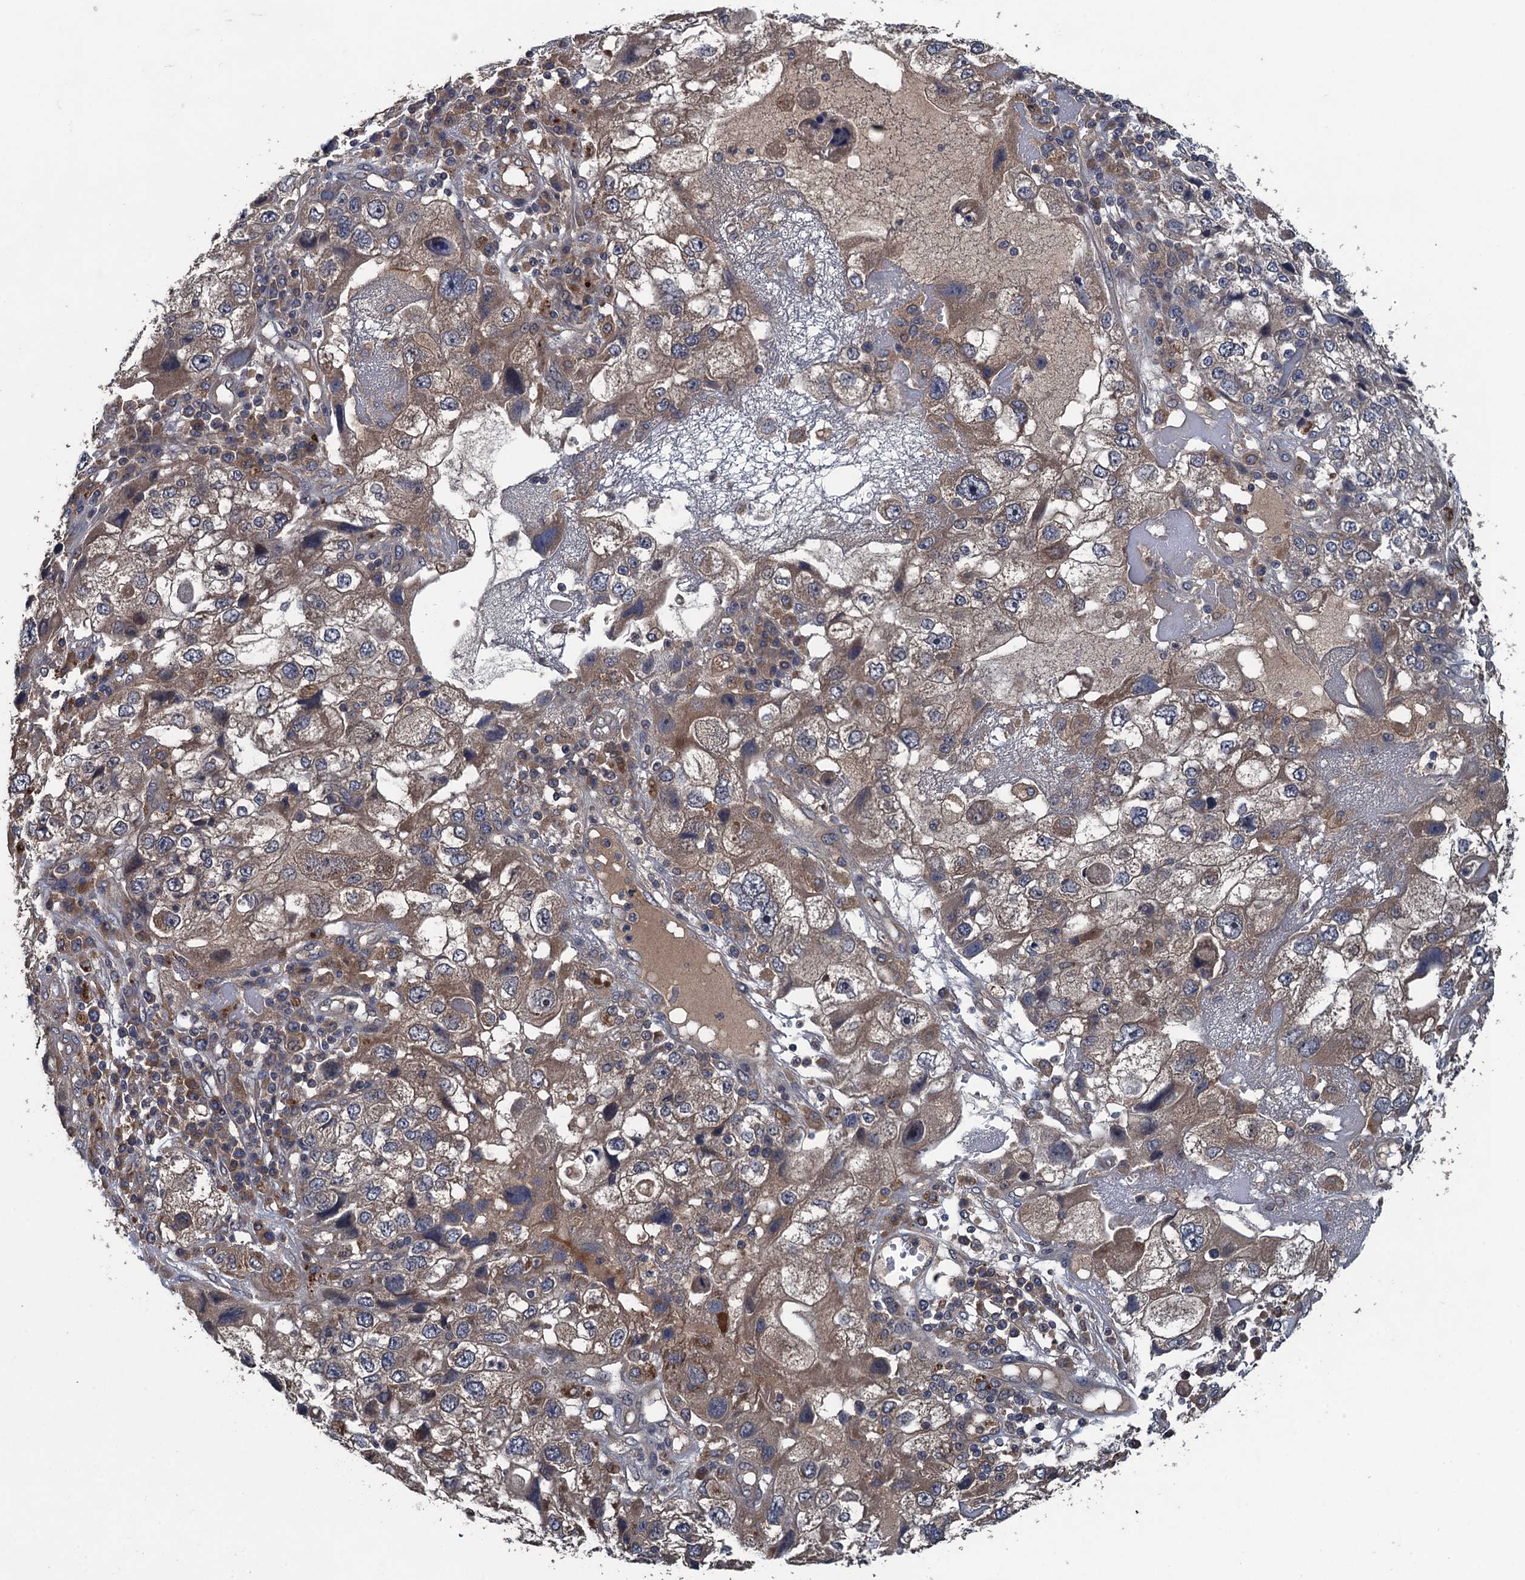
{"staining": {"intensity": "moderate", "quantity": "<25%", "location": "cytoplasmic/membranous"}, "tissue": "endometrial cancer", "cell_type": "Tumor cells", "image_type": "cancer", "snomed": [{"axis": "morphology", "description": "Adenocarcinoma, NOS"}, {"axis": "topography", "description": "Endometrium"}], "caption": "Immunohistochemical staining of adenocarcinoma (endometrial) displays low levels of moderate cytoplasmic/membranous protein staining in about <25% of tumor cells. (Stains: DAB in brown, nuclei in blue, Microscopy: brightfield microscopy at high magnification).", "gene": "CNTN5", "patient": {"sex": "female", "age": 49}}